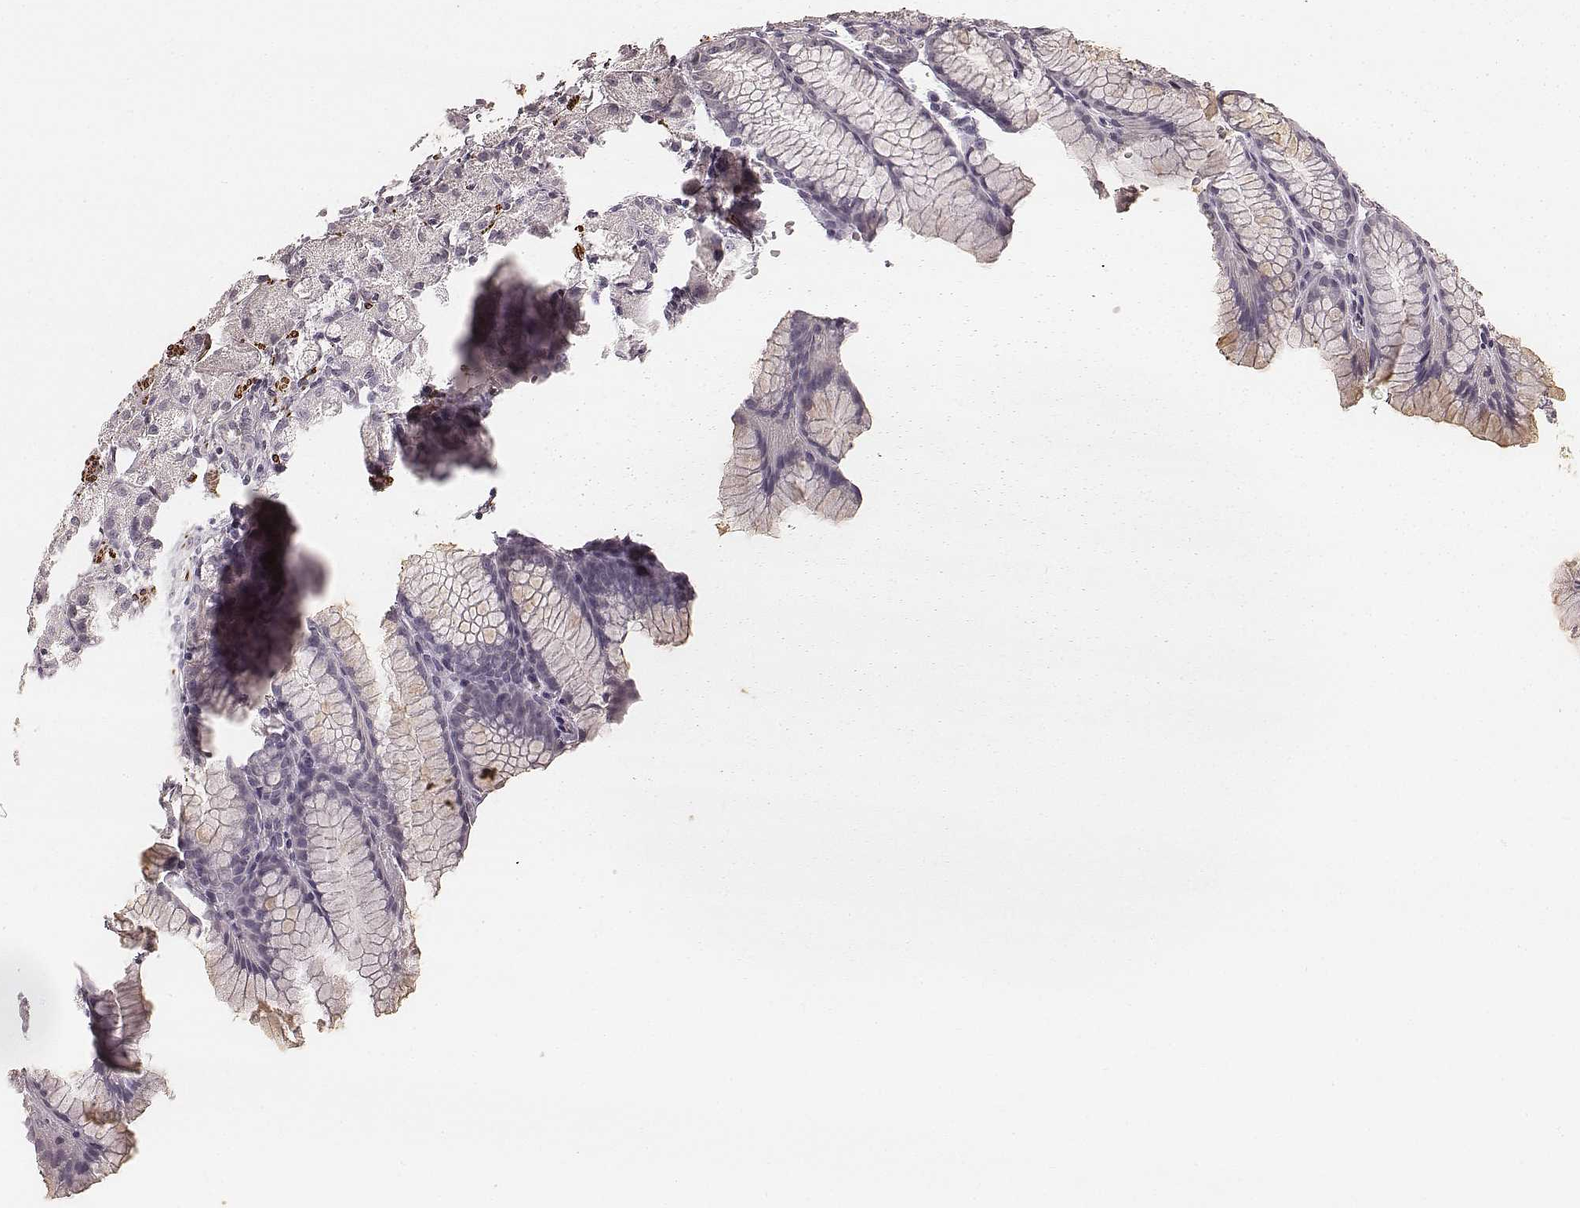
{"staining": {"intensity": "negative", "quantity": "none", "location": "none"}, "tissue": "stomach", "cell_type": "Glandular cells", "image_type": "normal", "snomed": [{"axis": "morphology", "description": "Normal tissue, NOS"}, {"axis": "topography", "description": "Stomach, upper"}], "caption": "DAB (3,3'-diaminobenzidine) immunohistochemical staining of normal human stomach displays no significant positivity in glandular cells.", "gene": "SMIM24", "patient": {"sex": "male", "age": 47}}